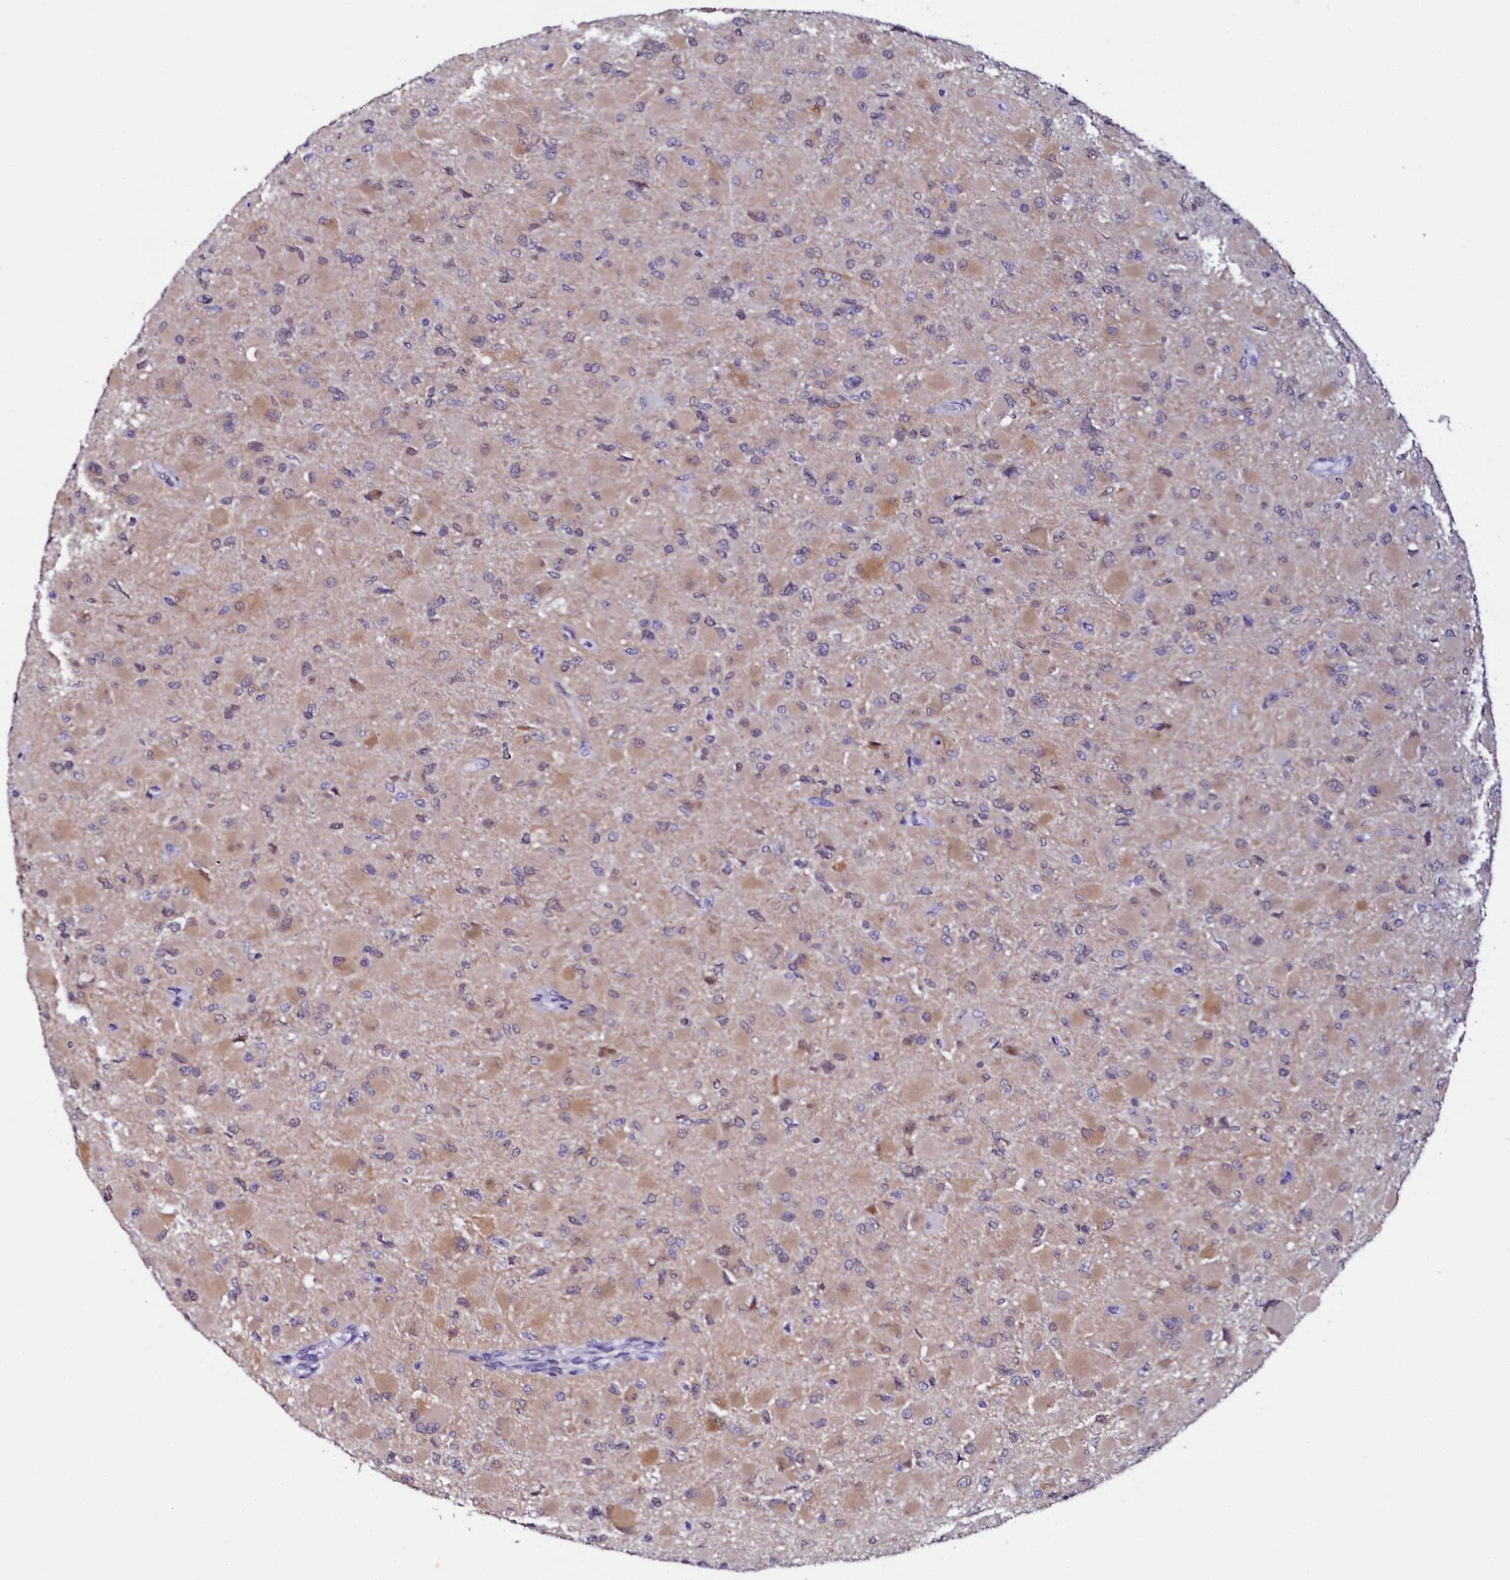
{"staining": {"intensity": "weak", "quantity": "25%-75%", "location": "cytoplasmic/membranous"}, "tissue": "glioma", "cell_type": "Tumor cells", "image_type": "cancer", "snomed": [{"axis": "morphology", "description": "Glioma, malignant, High grade"}, {"axis": "topography", "description": "Cerebral cortex"}], "caption": "Human malignant glioma (high-grade) stained with a protein marker reveals weak staining in tumor cells.", "gene": "SORD", "patient": {"sex": "female", "age": 36}}